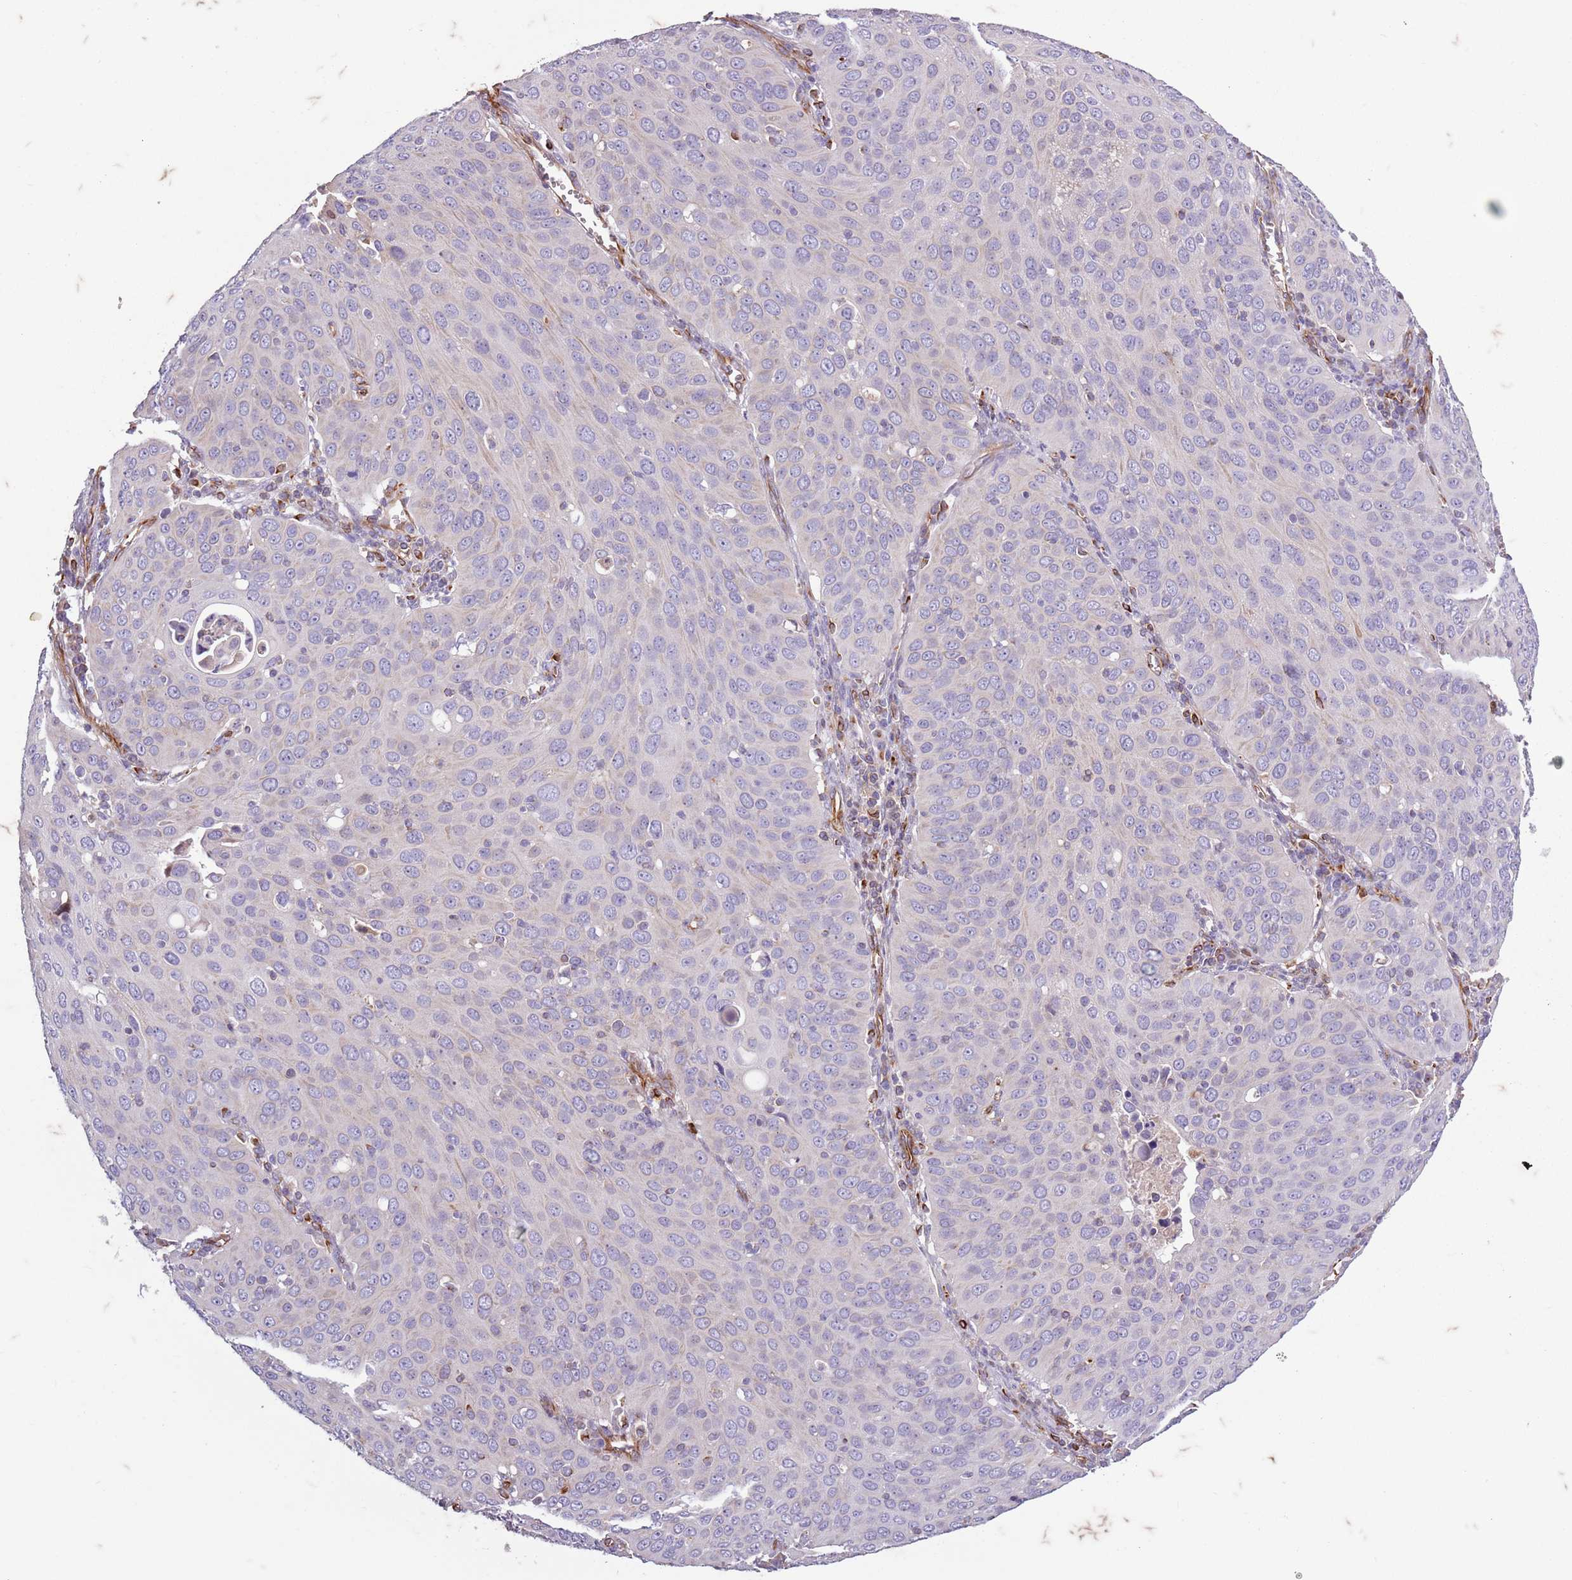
{"staining": {"intensity": "negative", "quantity": "none", "location": "none"}, "tissue": "cervical cancer", "cell_type": "Tumor cells", "image_type": "cancer", "snomed": [{"axis": "morphology", "description": "Squamous cell carcinoma, NOS"}, {"axis": "topography", "description": "Cervix"}], "caption": "Immunohistochemical staining of human cervical squamous cell carcinoma demonstrates no significant positivity in tumor cells. The staining was performed using DAB (3,3'-diaminobenzidine) to visualize the protein expression in brown, while the nuclei were stained in blue with hematoxylin (Magnification: 20x).", "gene": "TAS2R38", "patient": {"sex": "female", "age": 36}}